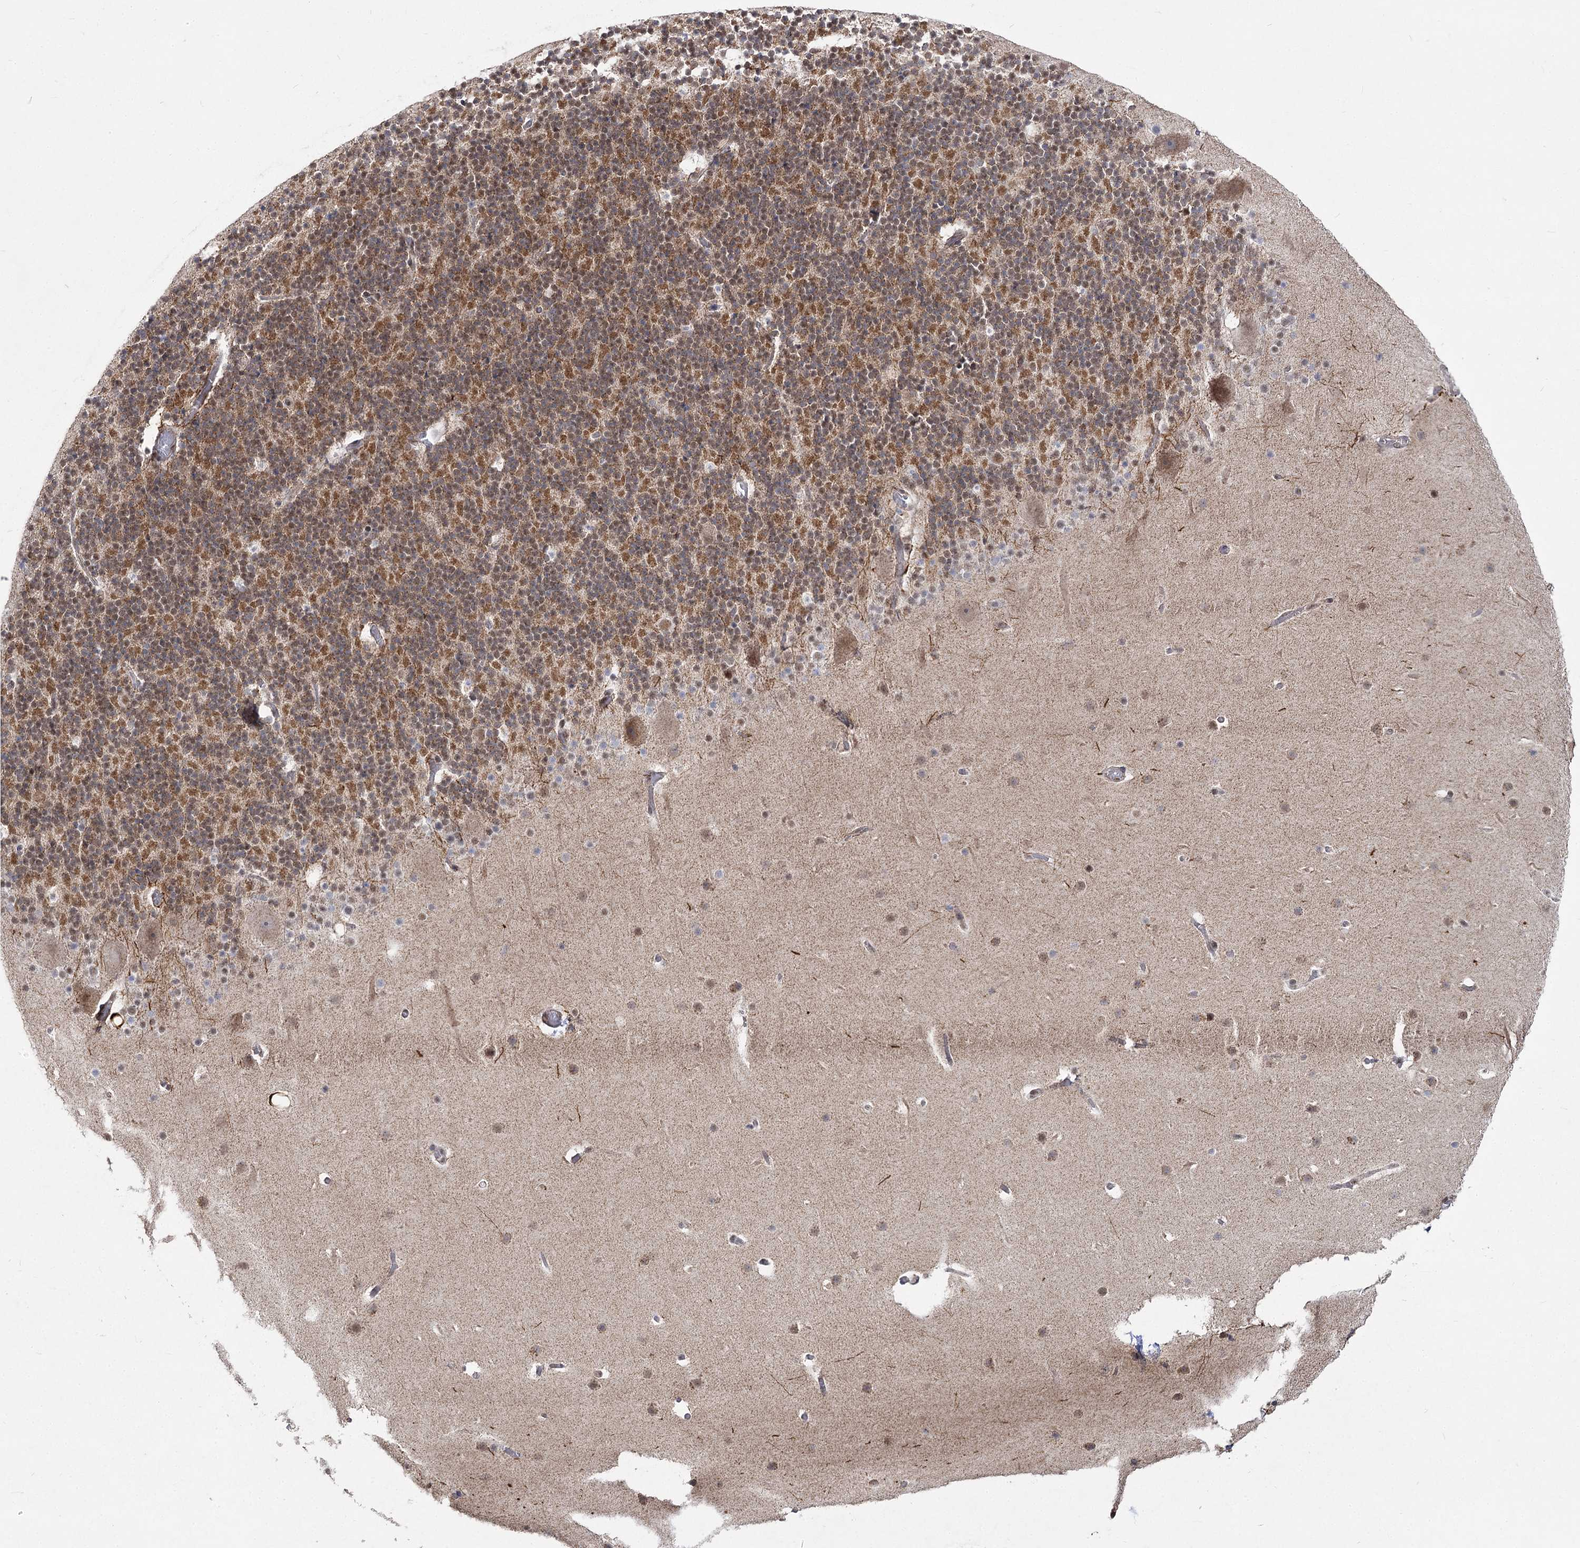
{"staining": {"intensity": "moderate", "quantity": "25%-75%", "location": "cytoplasmic/membranous"}, "tissue": "cerebellum", "cell_type": "Cells in granular layer", "image_type": "normal", "snomed": [{"axis": "morphology", "description": "Normal tissue, NOS"}, {"axis": "topography", "description": "Cerebellum"}], "caption": "Protein expression analysis of benign cerebellum shows moderate cytoplasmic/membranous expression in about 25%-75% of cells in granular layer. The staining was performed using DAB to visualize the protein expression in brown, while the nuclei were stained in blue with hematoxylin (Magnification: 20x).", "gene": "SLC4A1AP", "patient": {"sex": "male", "age": 57}}